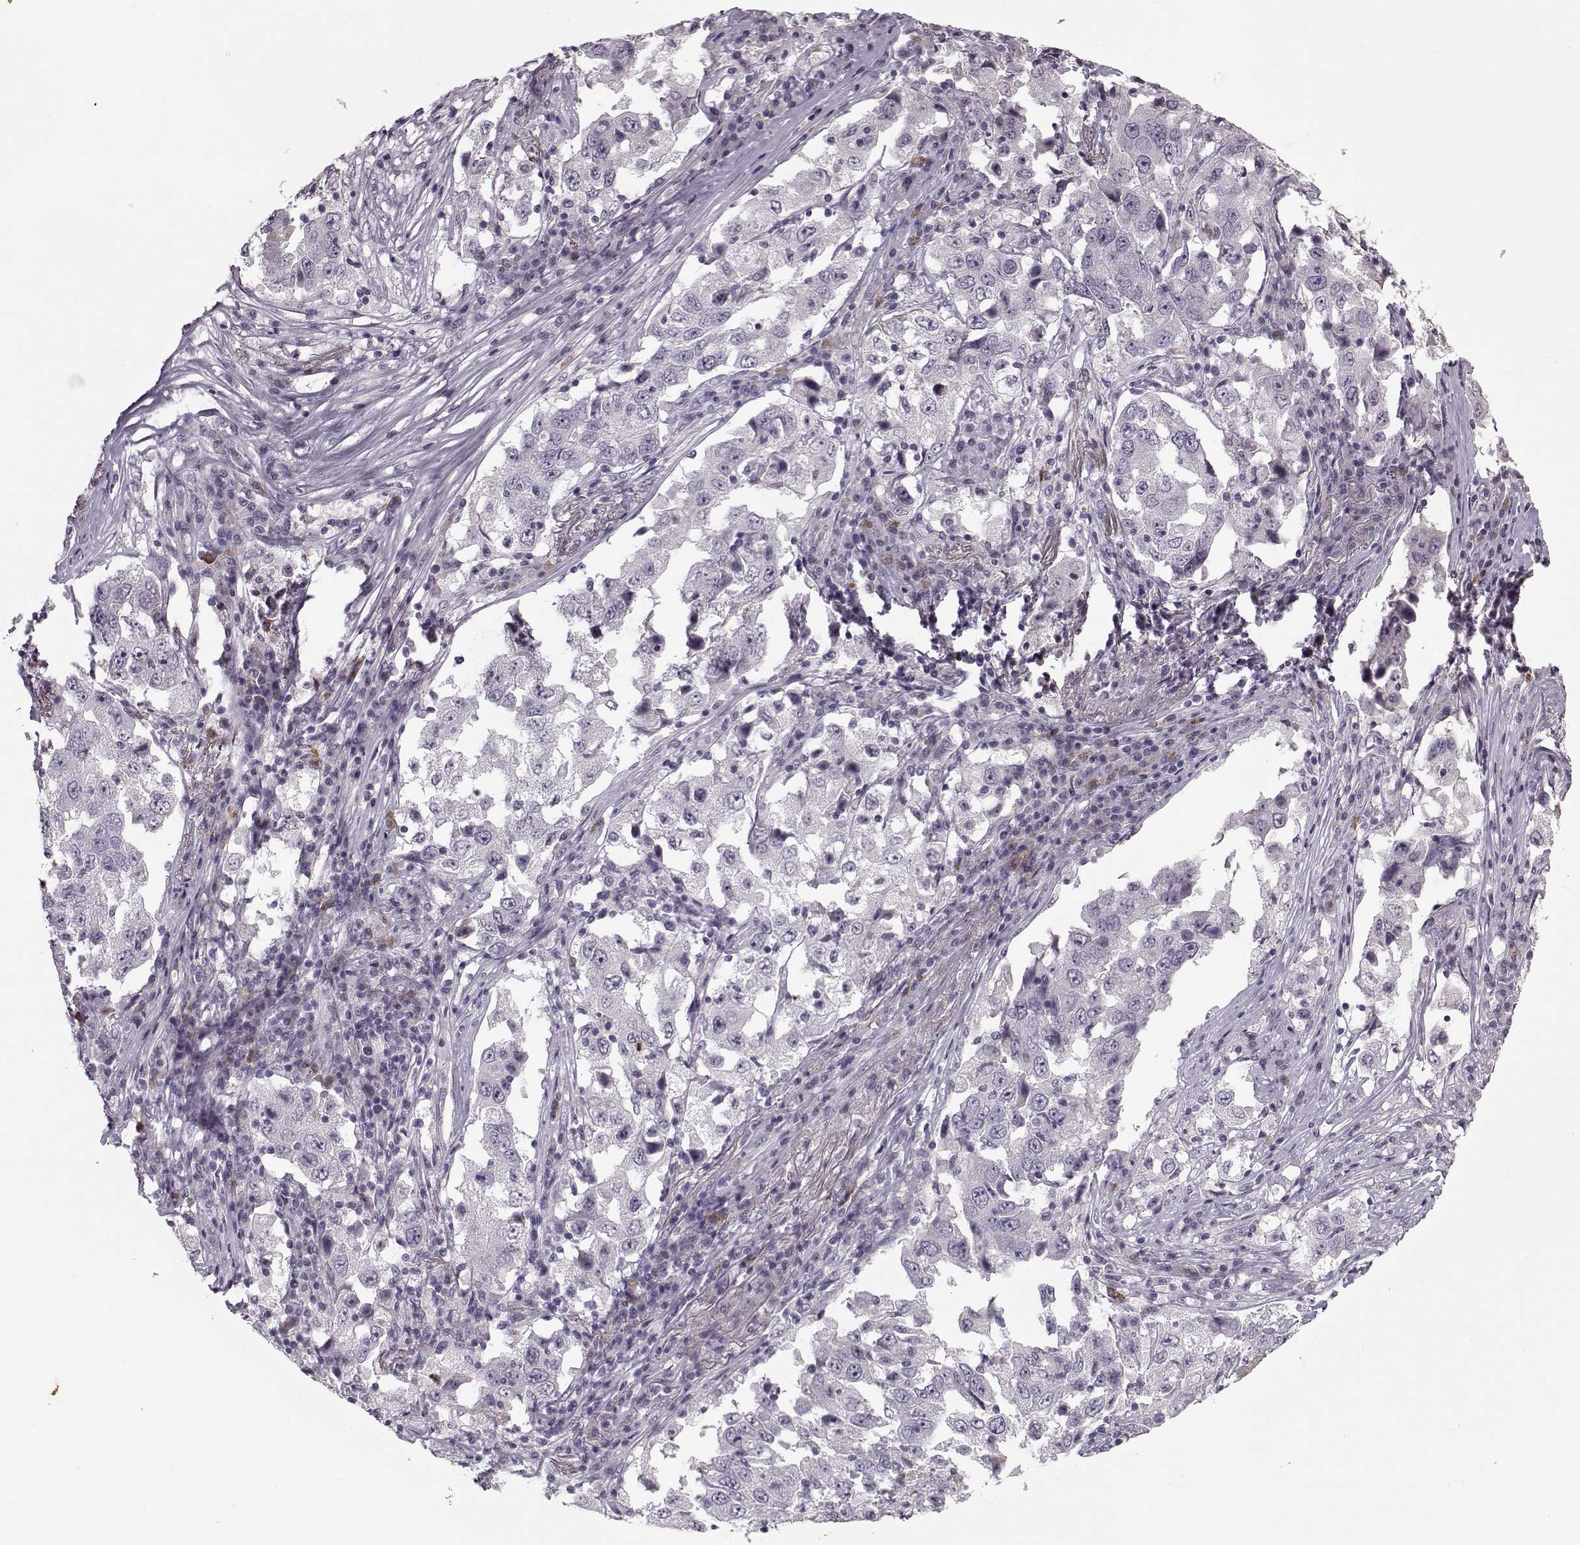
{"staining": {"intensity": "negative", "quantity": "none", "location": "none"}, "tissue": "lung cancer", "cell_type": "Tumor cells", "image_type": "cancer", "snomed": [{"axis": "morphology", "description": "Adenocarcinoma, NOS"}, {"axis": "topography", "description": "Lung"}], "caption": "Micrograph shows no protein staining in tumor cells of lung cancer (adenocarcinoma) tissue.", "gene": "KRT9", "patient": {"sex": "male", "age": 73}}